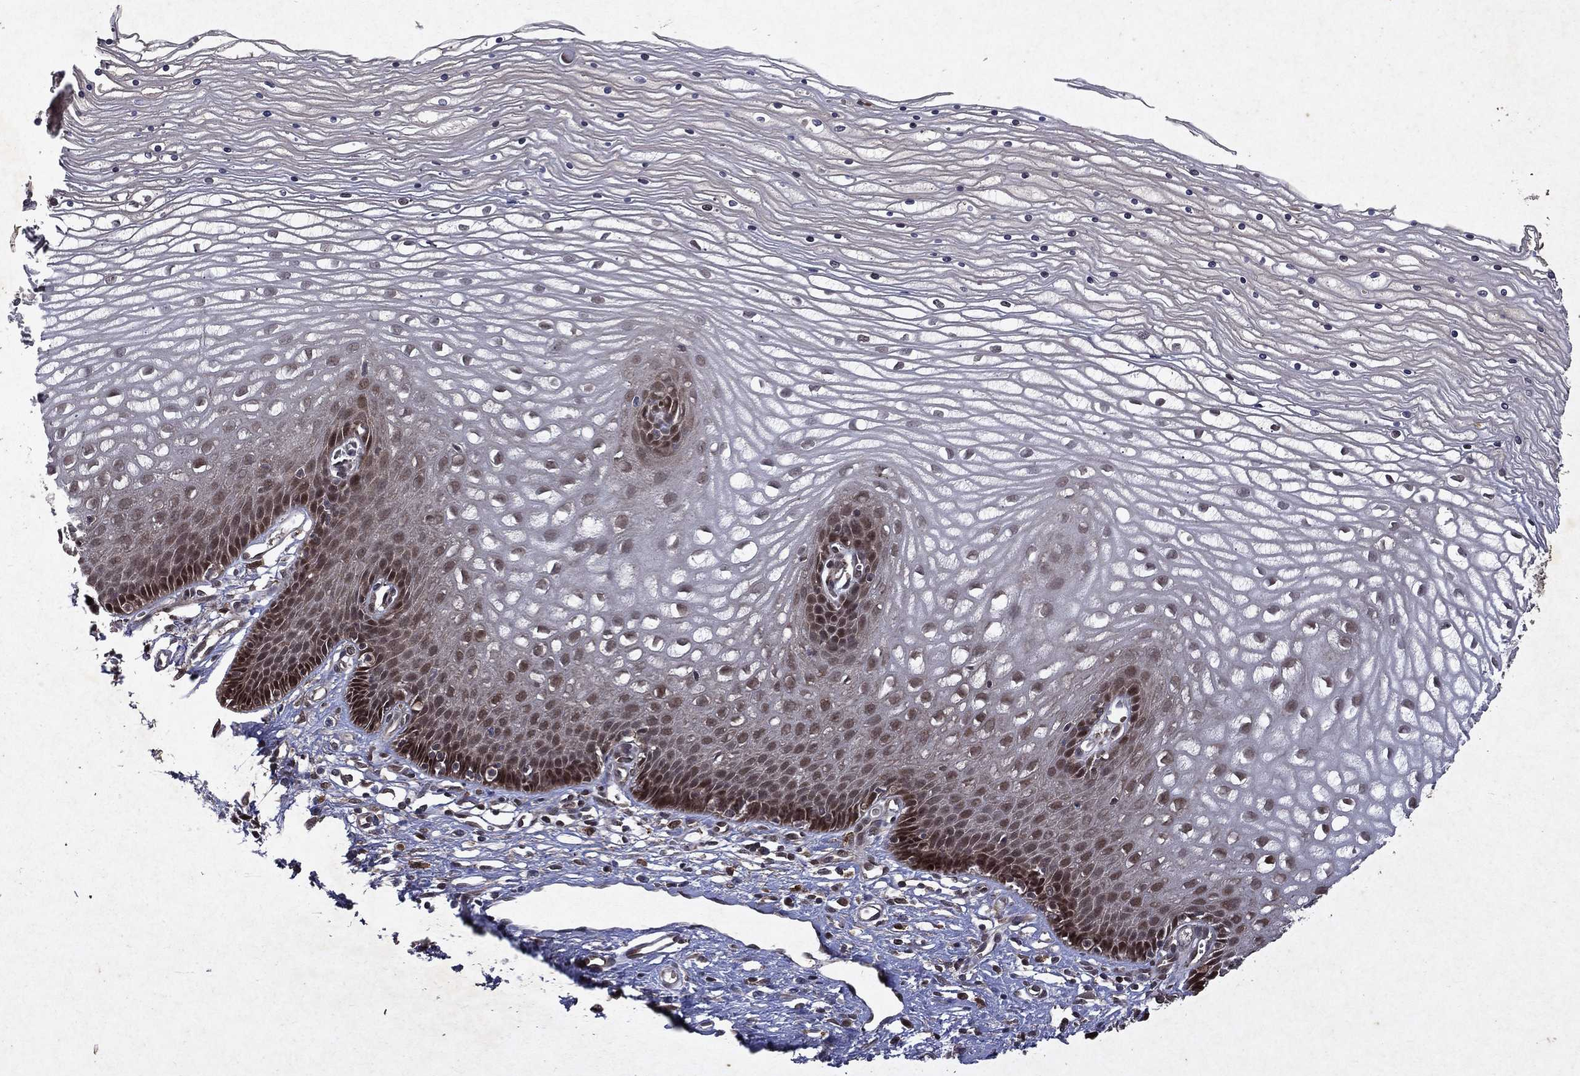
{"staining": {"intensity": "moderate", "quantity": ">75%", "location": "cytoplasmic/membranous,nuclear"}, "tissue": "cervix", "cell_type": "Glandular cells", "image_type": "normal", "snomed": [{"axis": "morphology", "description": "Normal tissue, NOS"}, {"axis": "topography", "description": "Cervix"}], "caption": "Immunohistochemical staining of unremarkable human cervix reveals medium levels of moderate cytoplasmic/membranous,nuclear expression in about >75% of glandular cells.", "gene": "MTAP", "patient": {"sex": "female", "age": 35}}